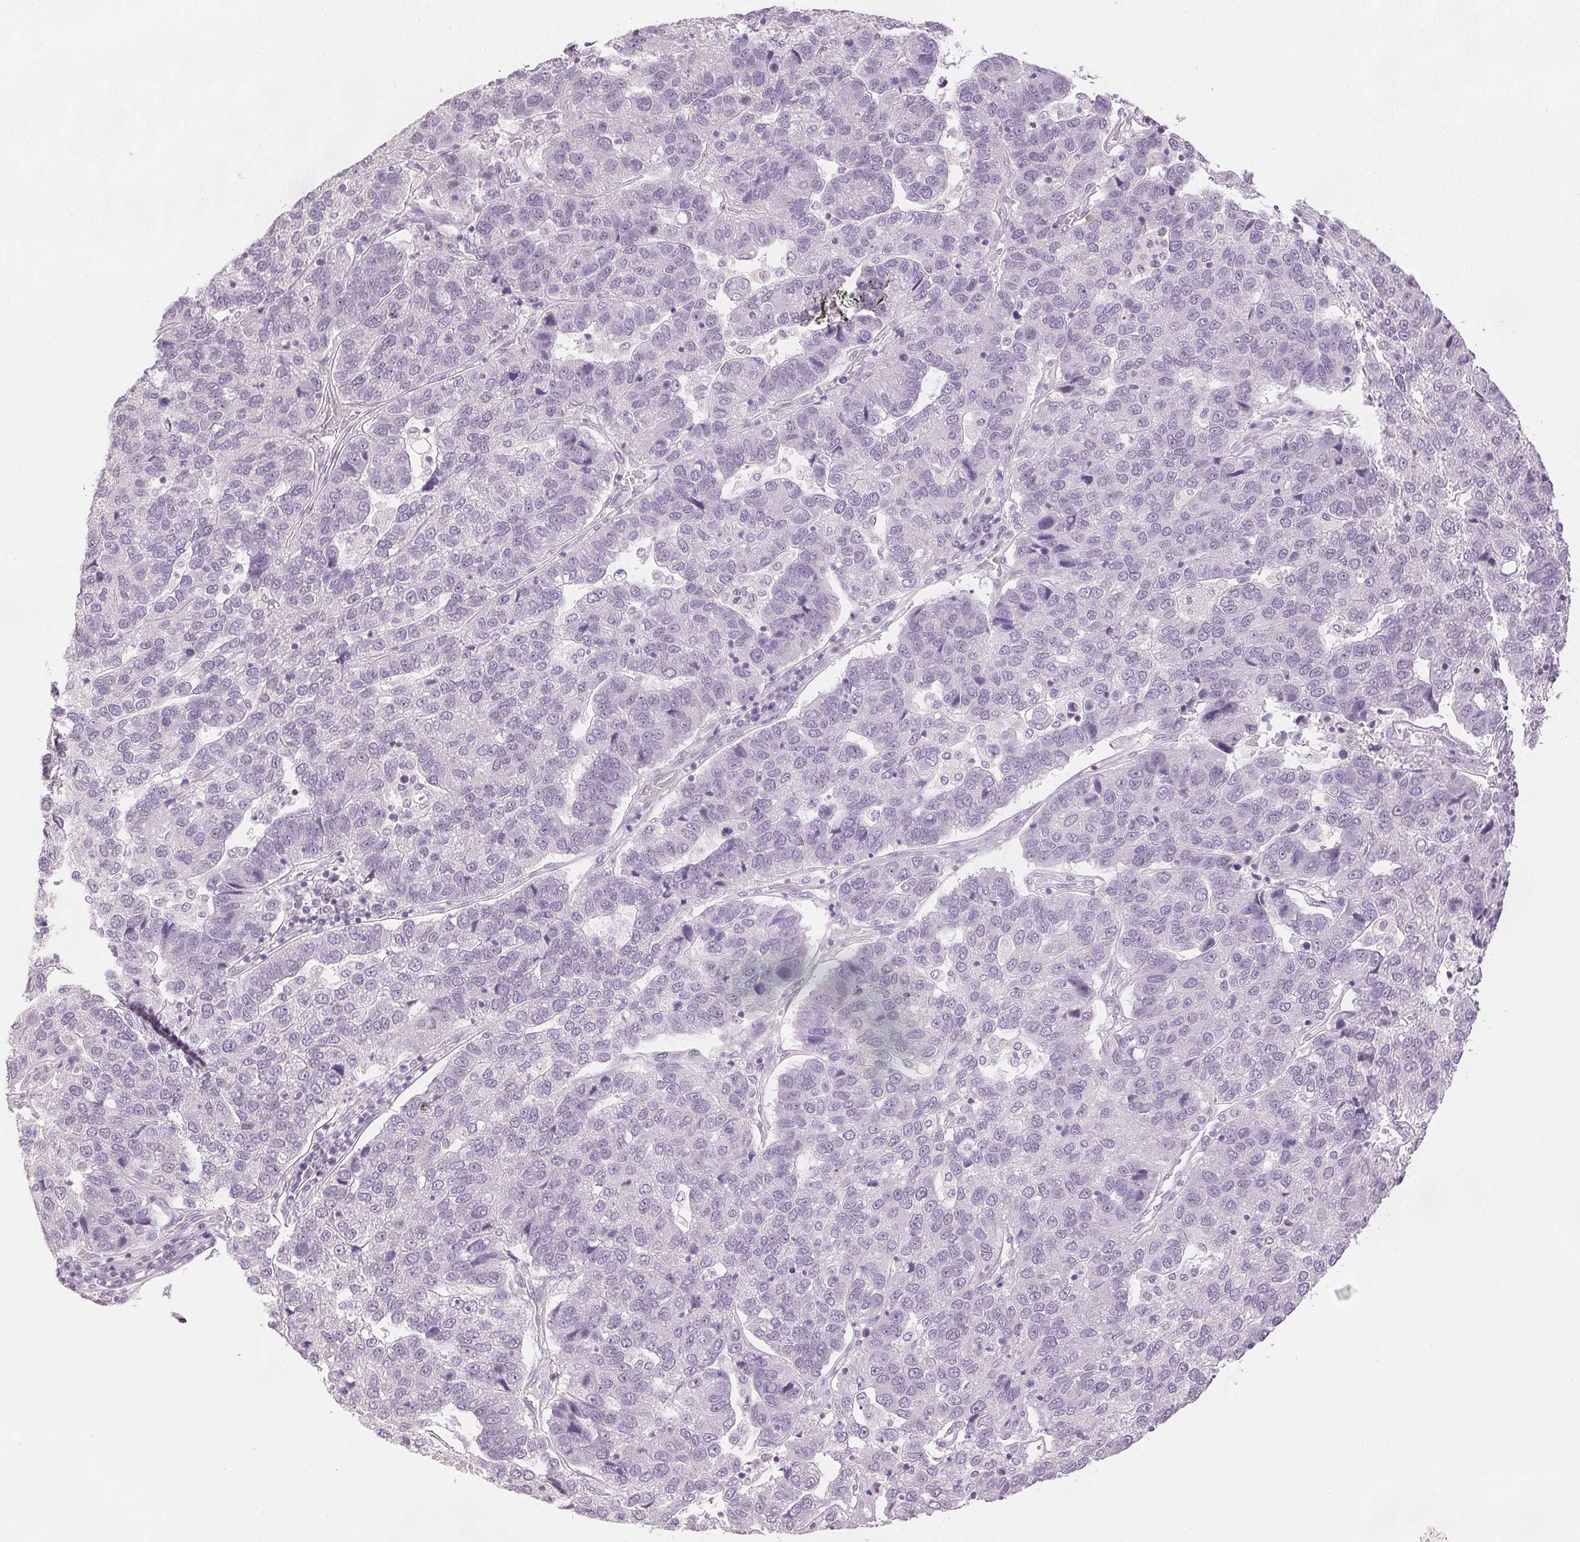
{"staining": {"intensity": "negative", "quantity": "none", "location": "none"}, "tissue": "pancreatic cancer", "cell_type": "Tumor cells", "image_type": "cancer", "snomed": [{"axis": "morphology", "description": "Adenocarcinoma, NOS"}, {"axis": "topography", "description": "Pancreas"}], "caption": "The histopathology image exhibits no significant staining in tumor cells of pancreatic cancer (adenocarcinoma).", "gene": "SCGN", "patient": {"sex": "female", "age": 61}}